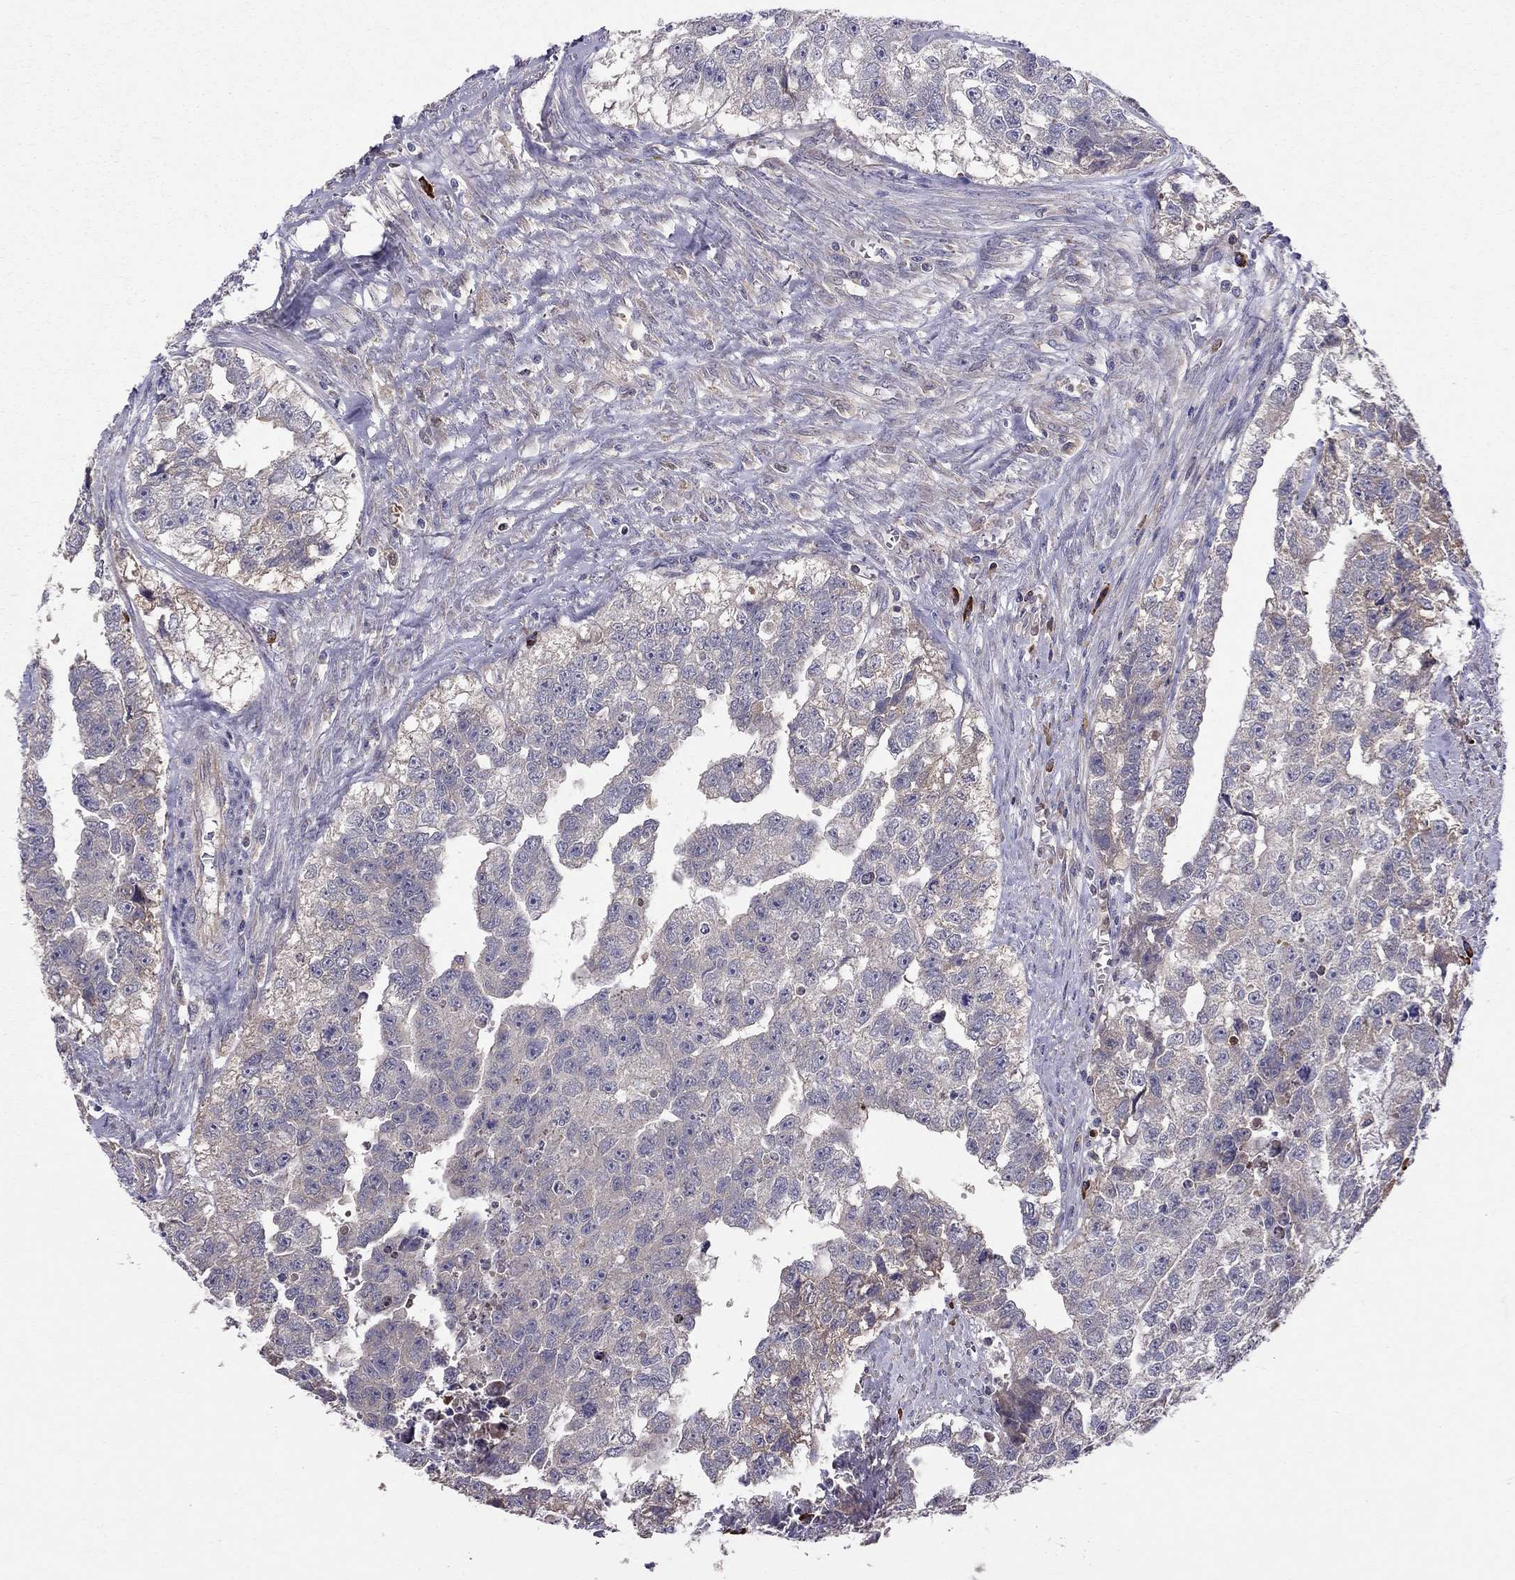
{"staining": {"intensity": "weak", "quantity": "<25%", "location": "cytoplasmic/membranous"}, "tissue": "testis cancer", "cell_type": "Tumor cells", "image_type": "cancer", "snomed": [{"axis": "morphology", "description": "Carcinoma, Embryonal, NOS"}, {"axis": "morphology", "description": "Teratoma, malignant, NOS"}, {"axis": "topography", "description": "Testis"}], "caption": "The immunohistochemistry (IHC) histopathology image has no significant staining in tumor cells of testis embryonal carcinoma tissue. Nuclei are stained in blue.", "gene": "PIK3CG", "patient": {"sex": "male", "age": 44}}